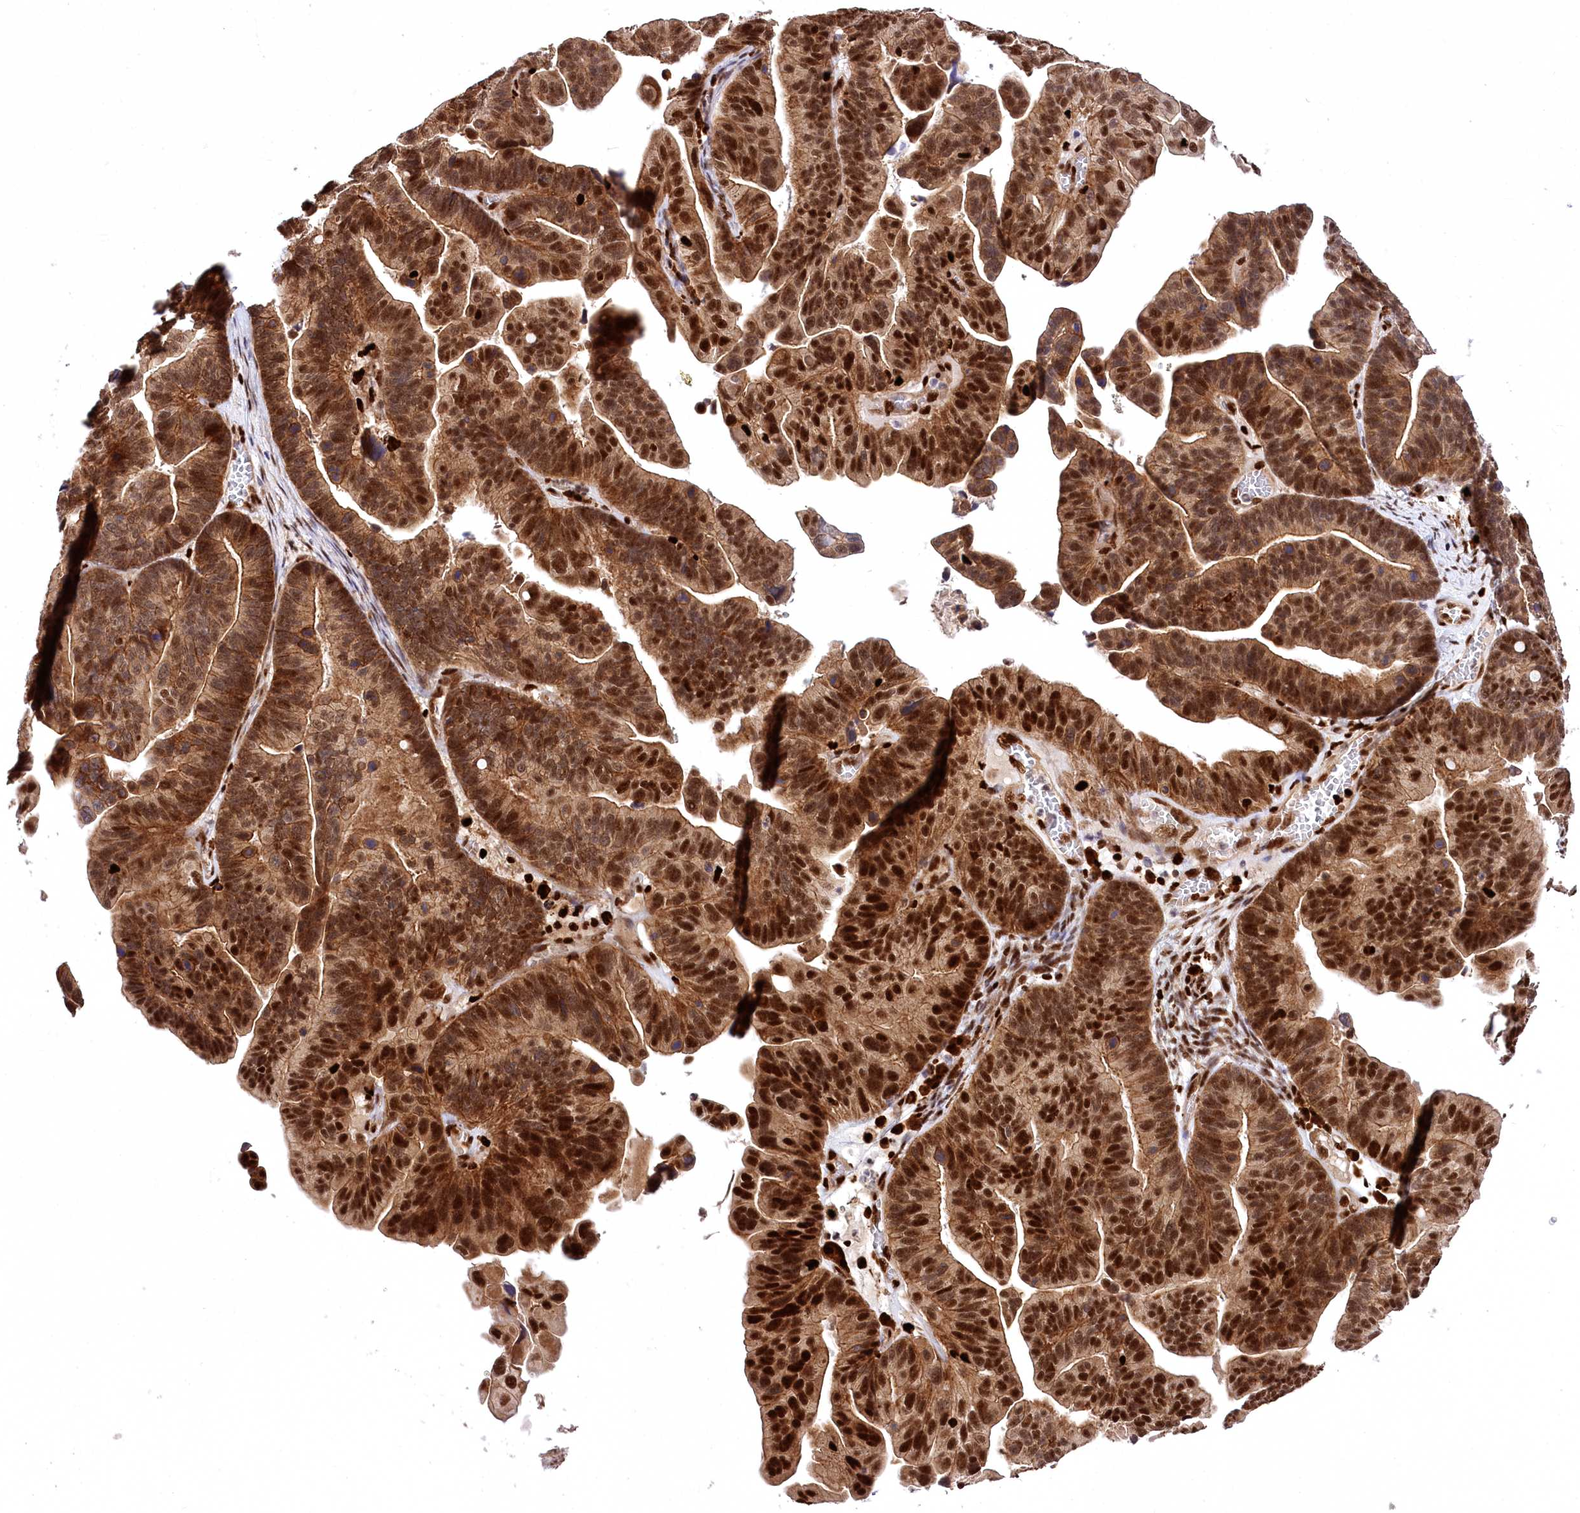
{"staining": {"intensity": "strong", "quantity": ">75%", "location": "cytoplasmic/membranous,nuclear"}, "tissue": "ovarian cancer", "cell_type": "Tumor cells", "image_type": "cancer", "snomed": [{"axis": "morphology", "description": "Cystadenocarcinoma, serous, NOS"}, {"axis": "topography", "description": "Ovary"}], "caption": "This histopathology image exhibits ovarian cancer (serous cystadenocarcinoma) stained with IHC to label a protein in brown. The cytoplasmic/membranous and nuclear of tumor cells show strong positivity for the protein. Nuclei are counter-stained blue.", "gene": "FIGN", "patient": {"sex": "female", "age": 56}}